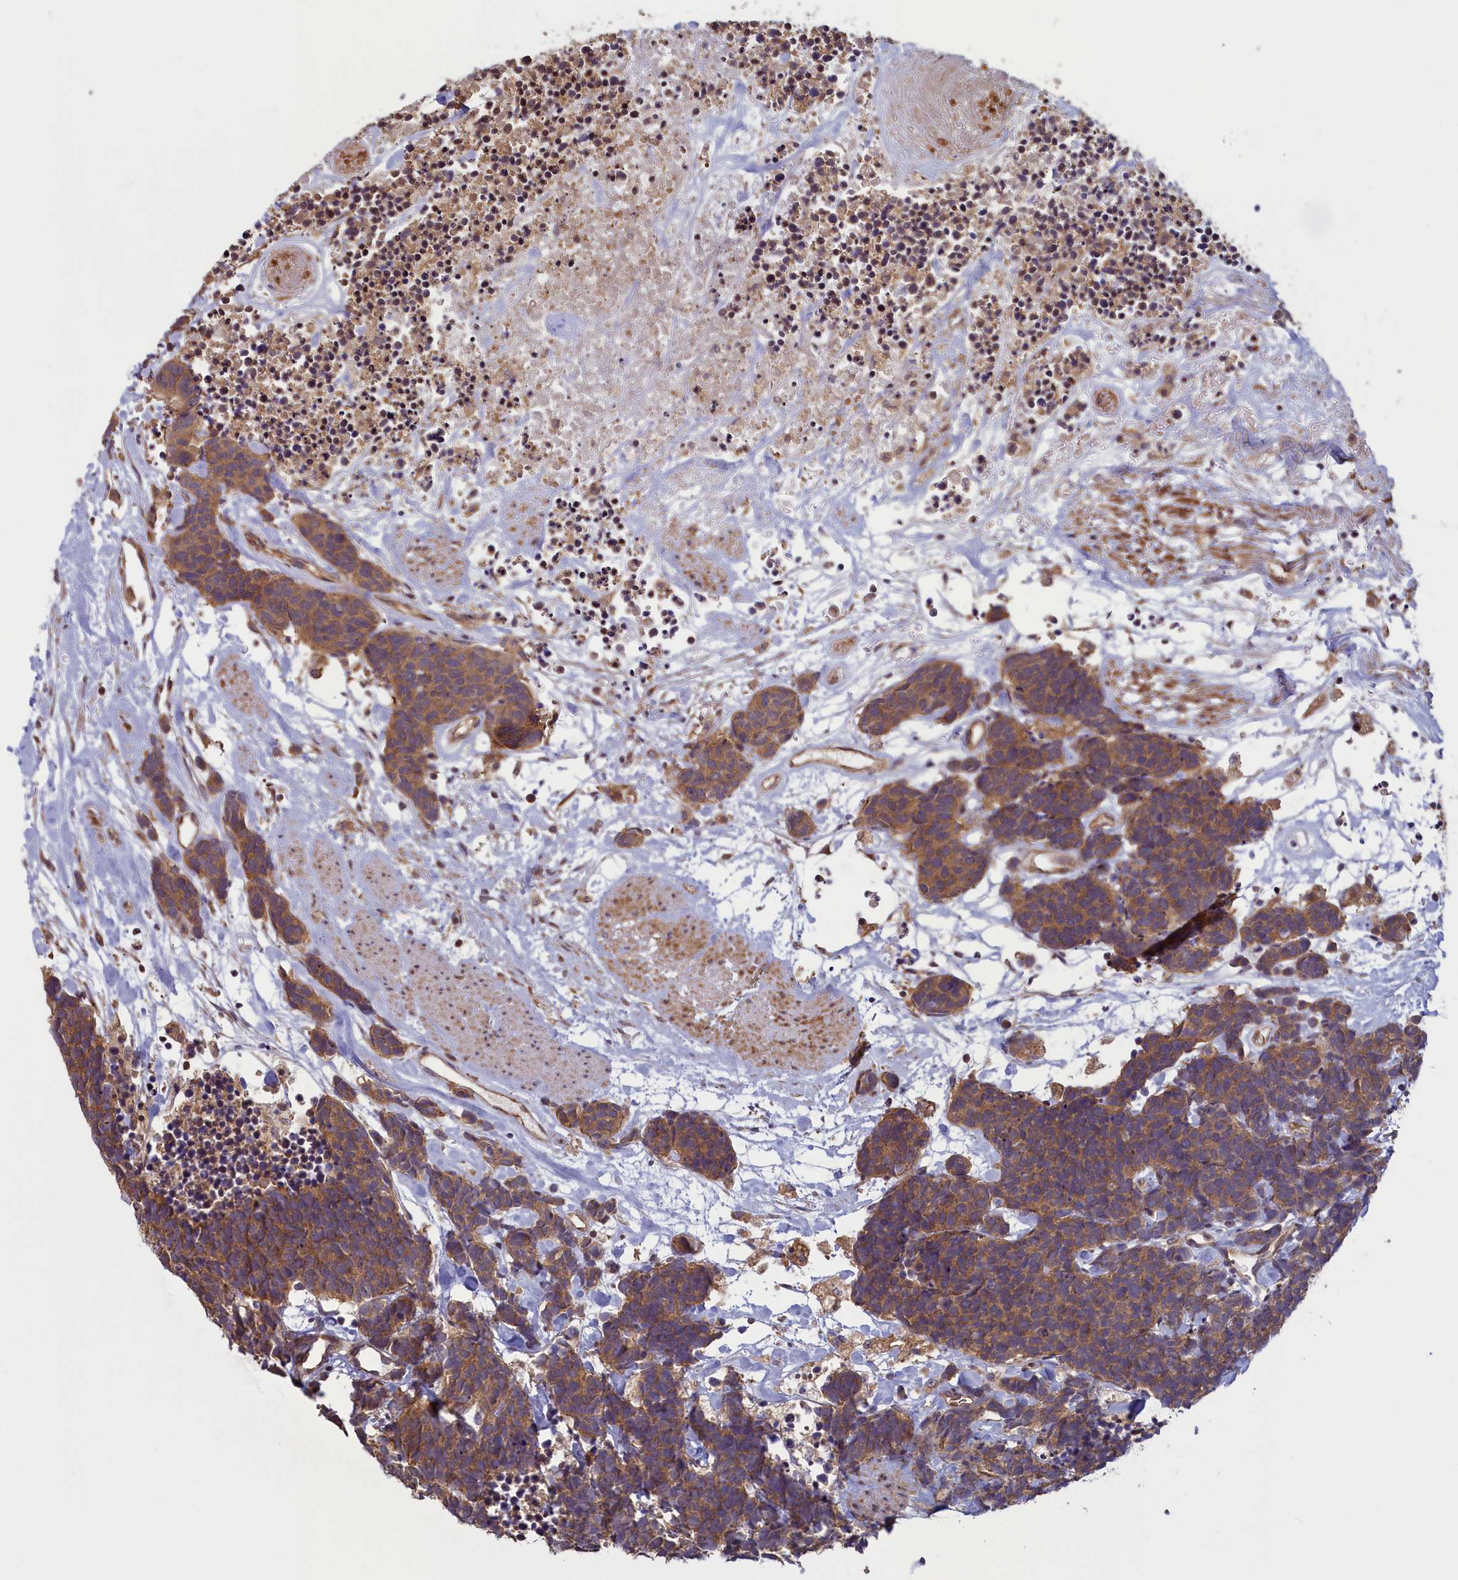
{"staining": {"intensity": "moderate", "quantity": ">75%", "location": "cytoplasmic/membranous"}, "tissue": "carcinoid", "cell_type": "Tumor cells", "image_type": "cancer", "snomed": [{"axis": "morphology", "description": "Carcinoma, NOS"}, {"axis": "morphology", "description": "Carcinoid, malignant, NOS"}, {"axis": "topography", "description": "Urinary bladder"}], "caption": "Immunohistochemistry (IHC) of human carcinoid exhibits medium levels of moderate cytoplasmic/membranous positivity in about >75% of tumor cells. (brown staining indicates protein expression, while blue staining denotes nuclei).", "gene": "CIAO2B", "patient": {"sex": "male", "age": 57}}